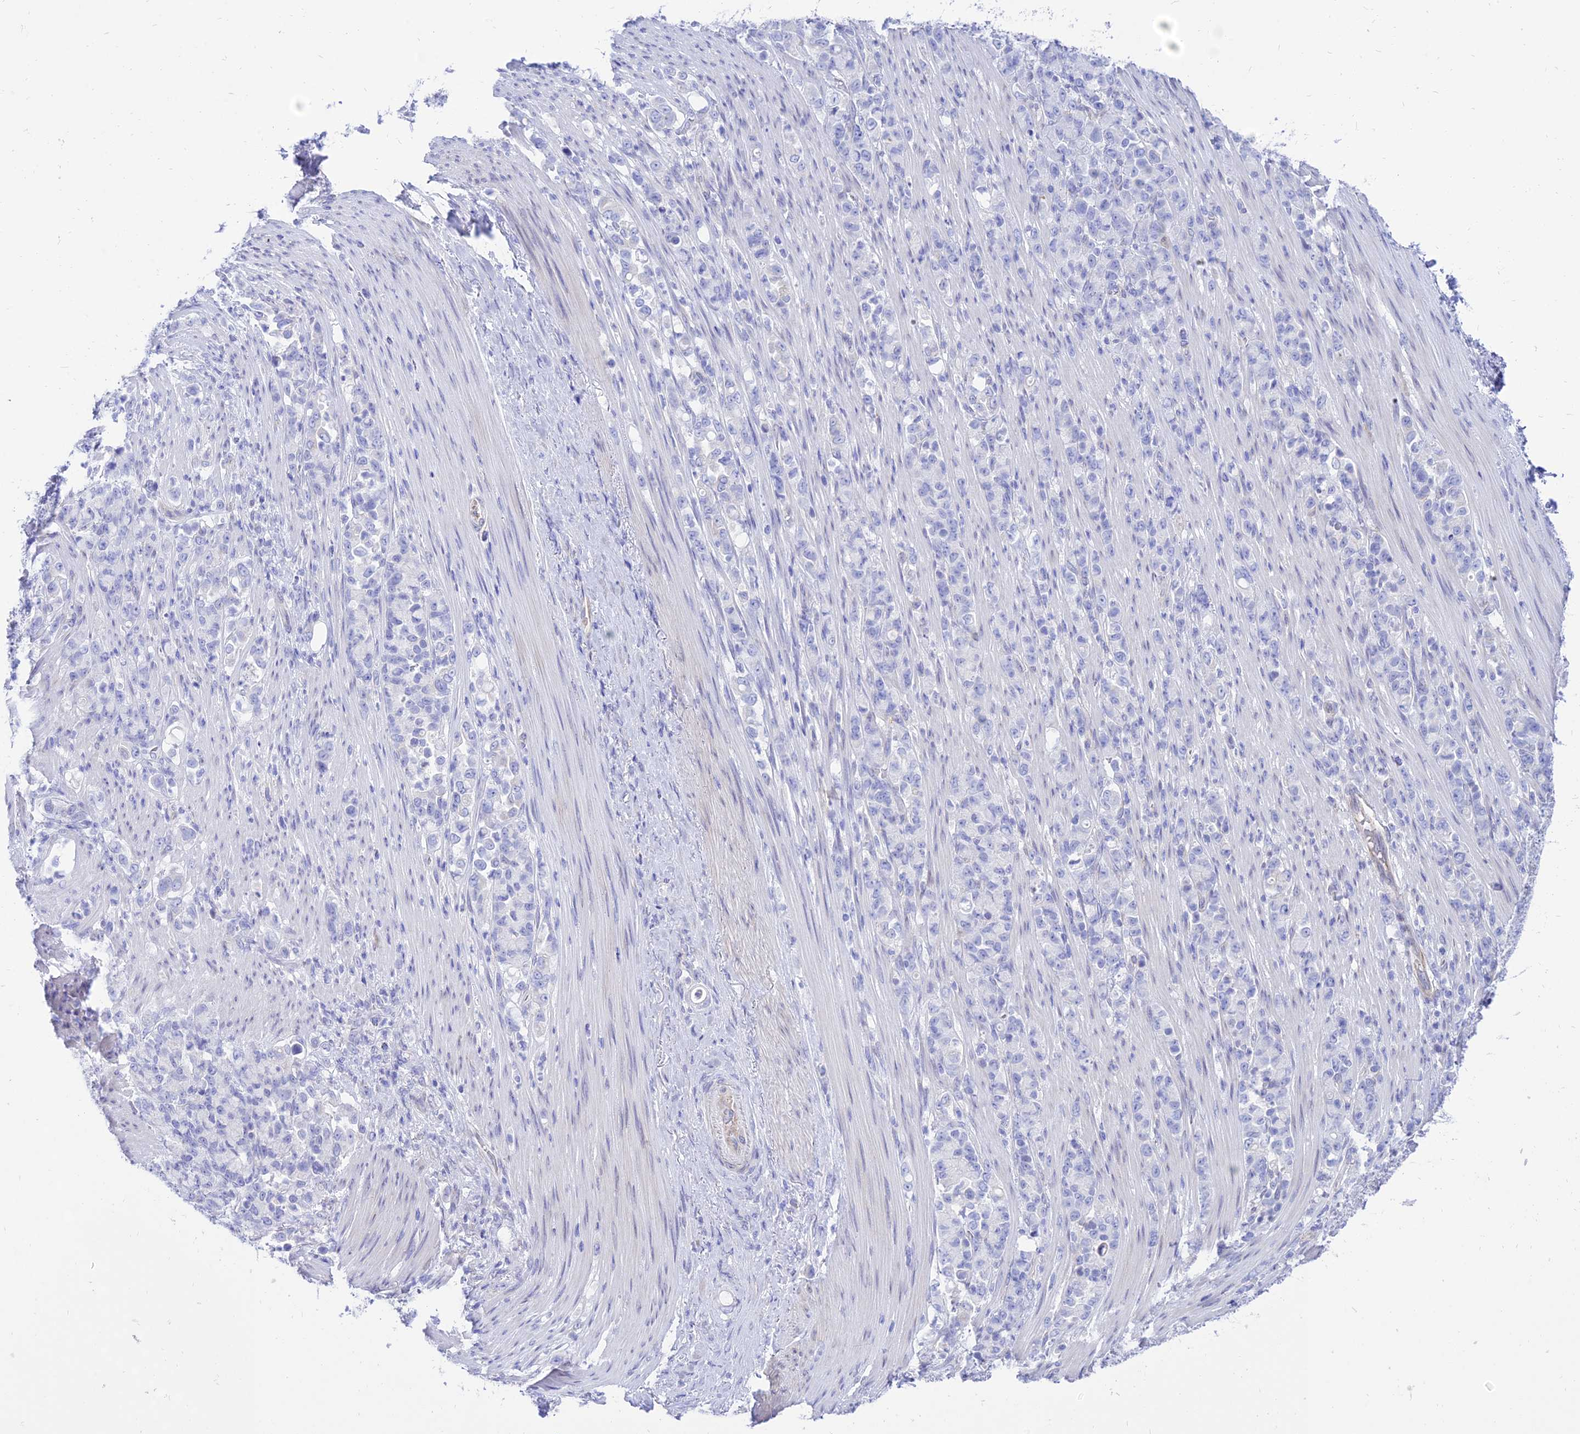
{"staining": {"intensity": "negative", "quantity": "none", "location": "none"}, "tissue": "stomach cancer", "cell_type": "Tumor cells", "image_type": "cancer", "snomed": [{"axis": "morphology", "description": "Normal tissue, NOS"}, {"axis": "morphology", "description": "Adenocarcinoma, NOS"}, {"axis": "topography", "description": "Stomach"}], "caption": "This micrograph is of stomach adenocarcinoma stained with IHC to label a protein in brown with the nuclei are counter-stained blue. There is no positivity in tumor cells.", "gene": "TAC3", "patient": {"sex": "female", "age": 79}}